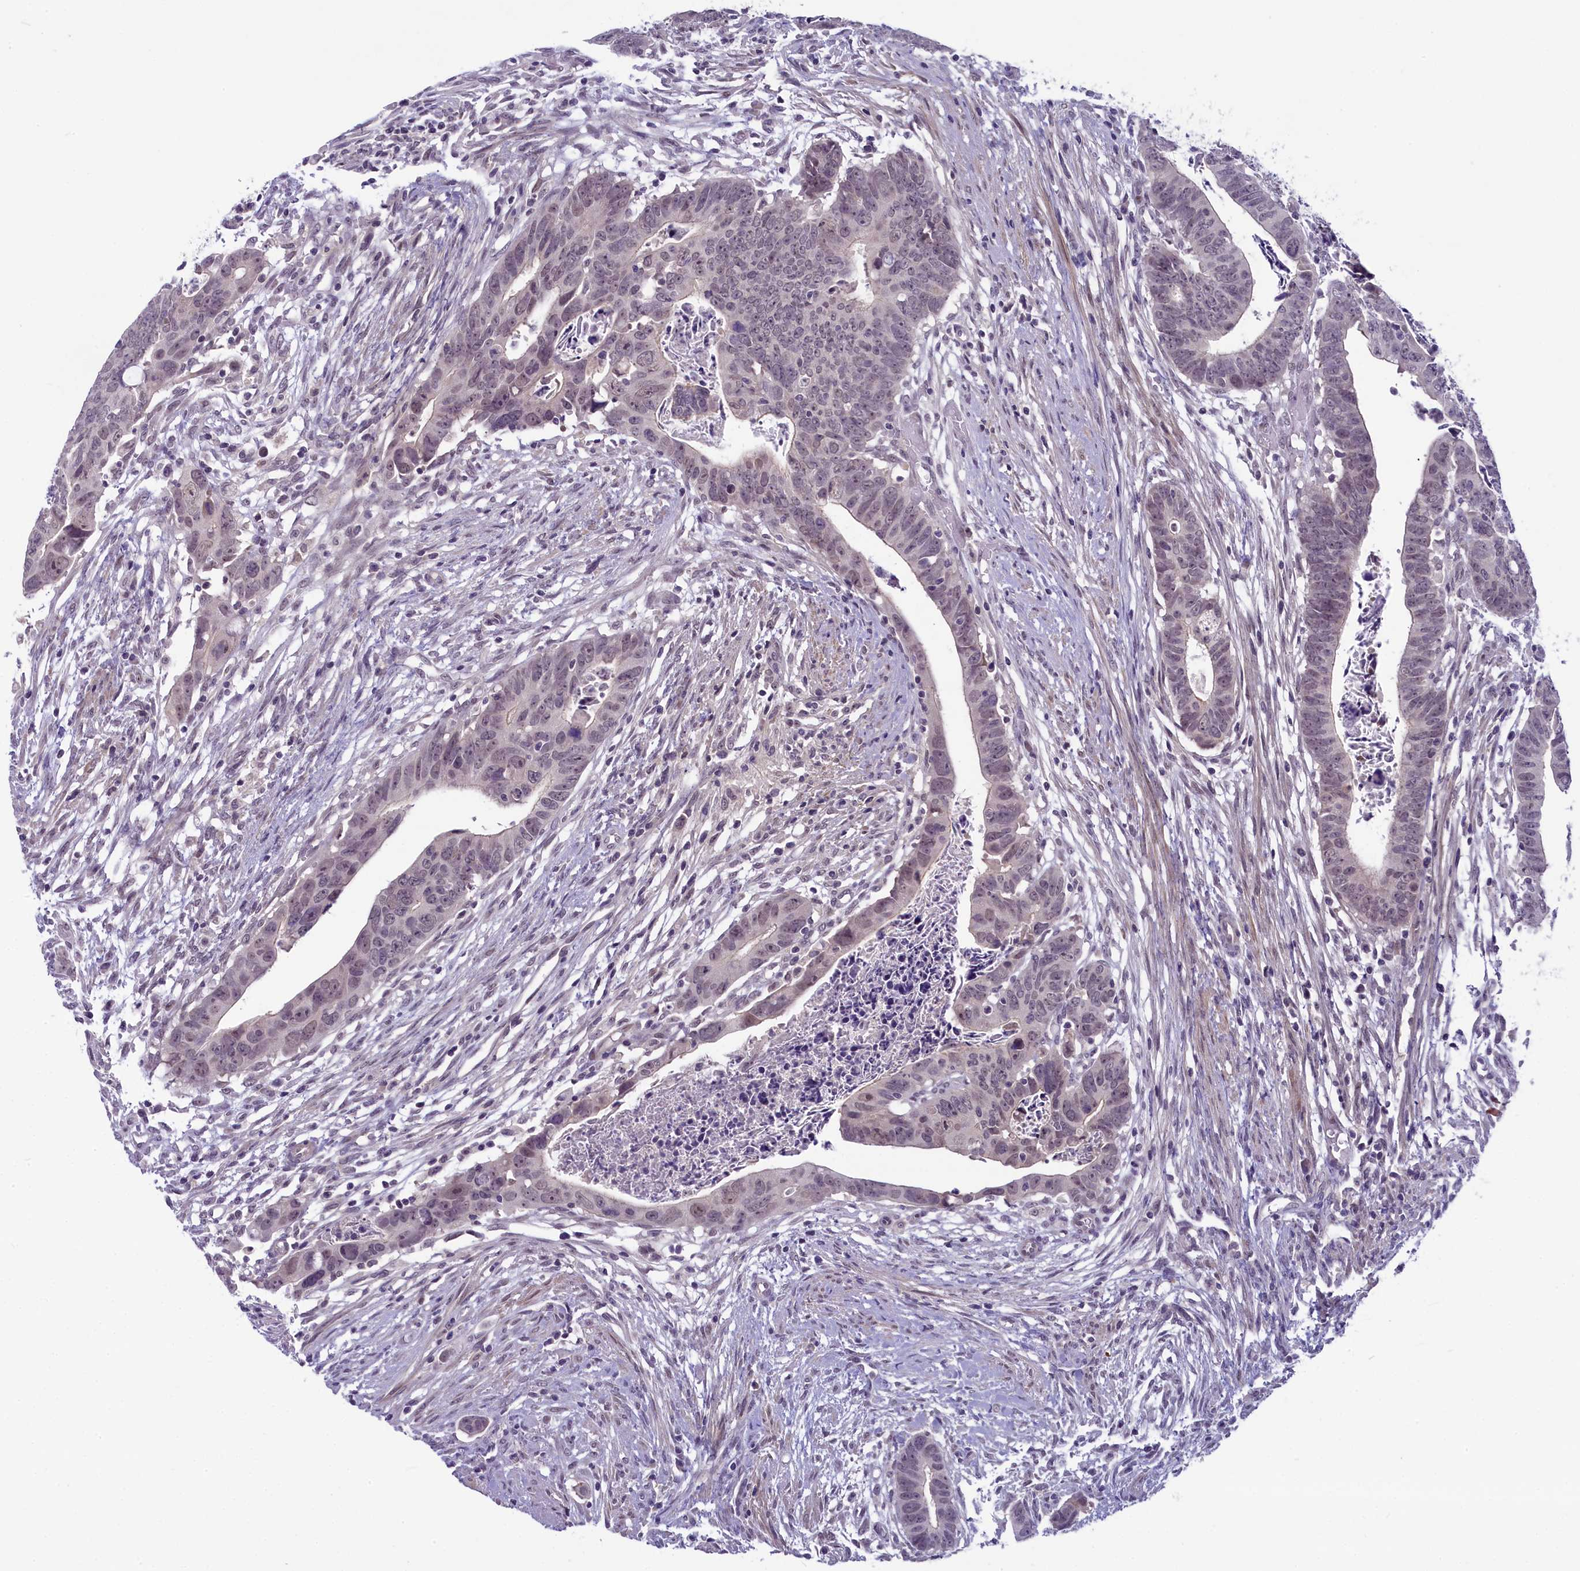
{"staining": {"intensity": "weak", "quantity": "25%-75%", "location": "nuclear"}, "tissue": "colorectal cancer", "cell_type": "Tumor cells", "image_type": "cancer", "snomed": [{"axis": "morphology", "description": "Adenocarcinoma, NOS"}, {"axis": "topography", "description": "Rectum"}], "caption": "Colorectal cancer (adenocarcinoma) was stained to show a protein in brown. There is low levels of weak nuclear positivity in approximately 25%-75% of tumor cells.", "gene": "CRAMP1", "patient": {"sex": "female", "age": 65}}